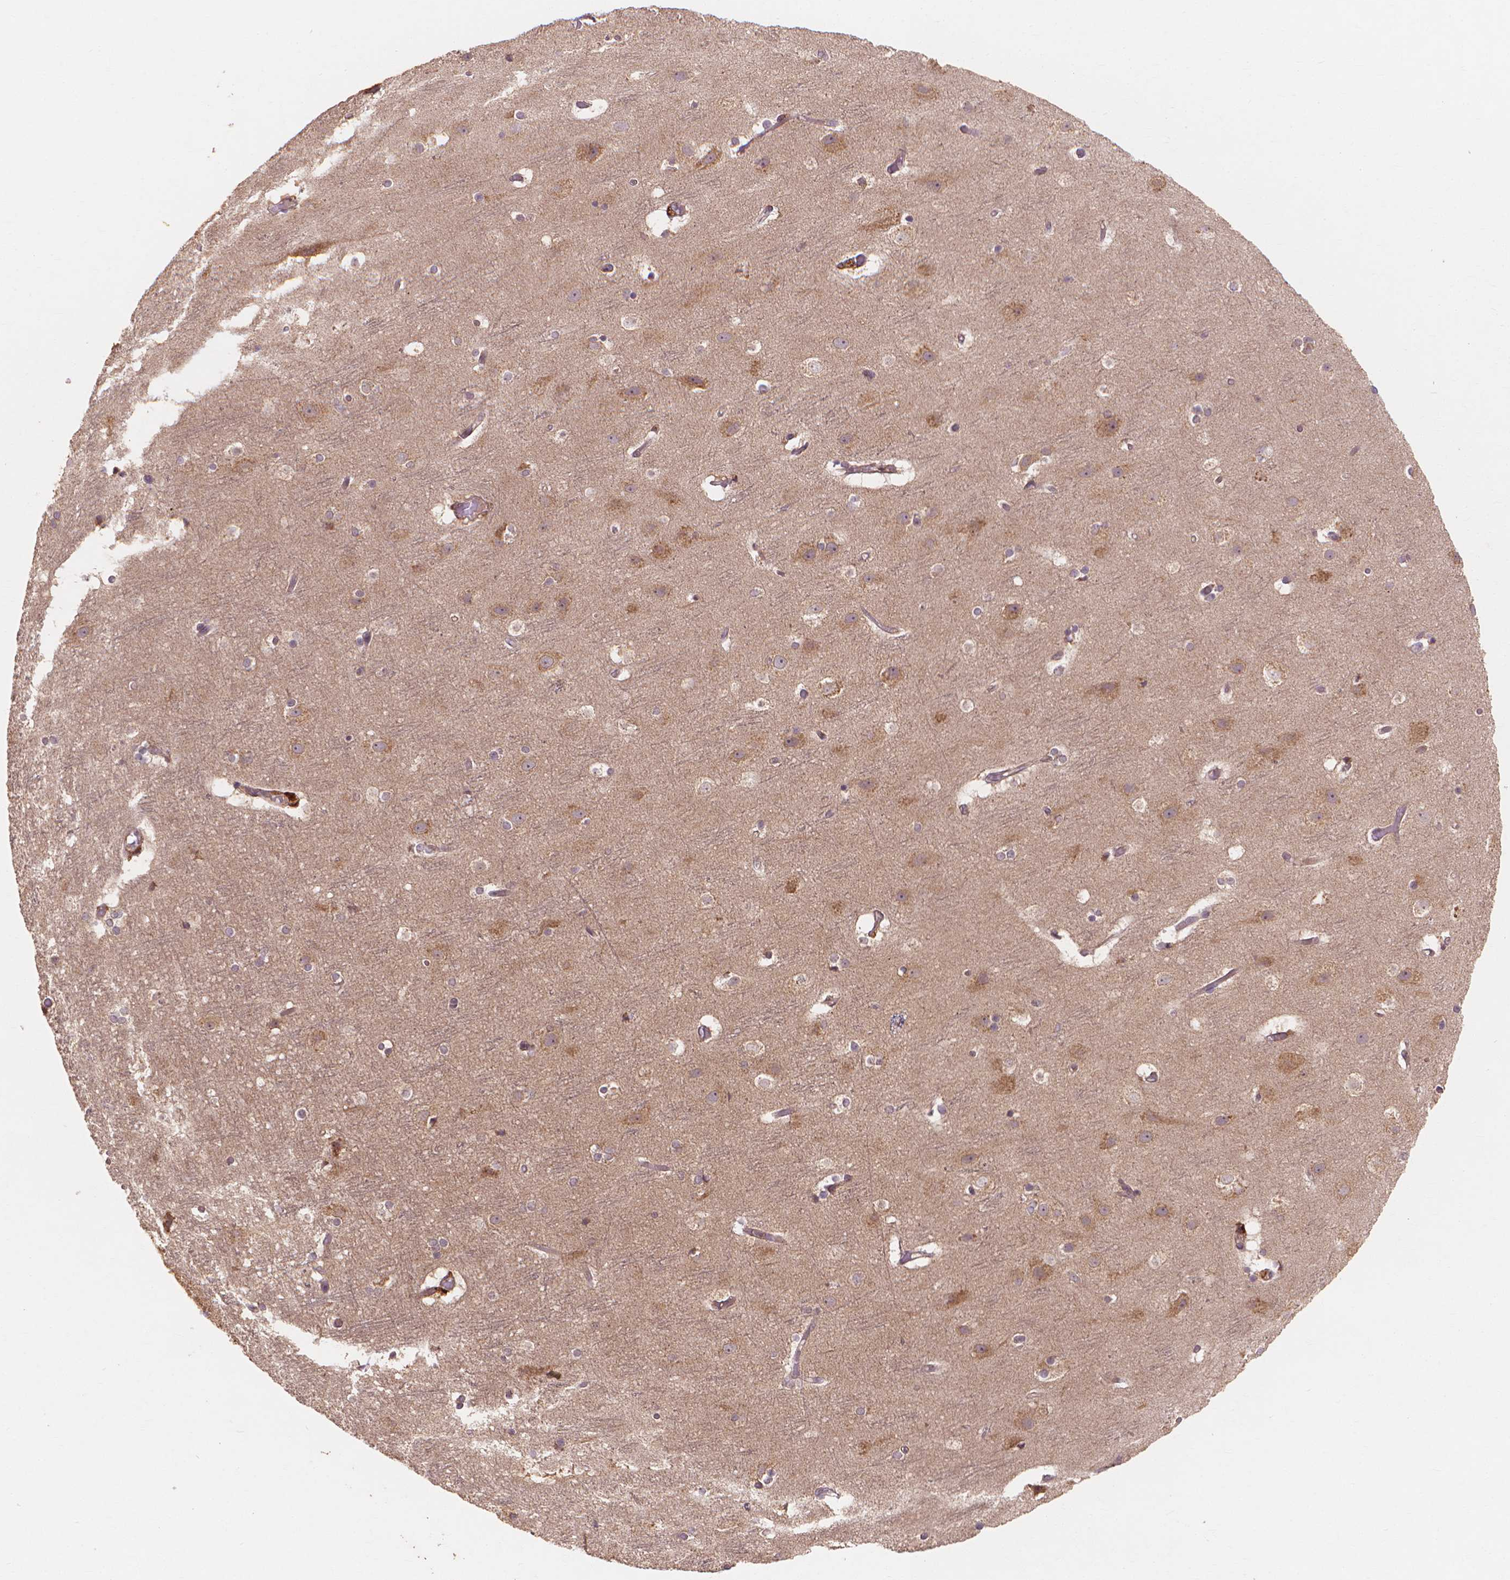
{"staining": {"intensity": "moderate", "quantity": ">75%", "location": "cytoplasmic/membranous"}, "tissue": "cerebral cortex", "cell_type": "Endothelial cells", "image_type": "normal", "snomed": [{"axis": "morphology", "description": "Normal tissue, NOS"}, {"axis": "topography", "description": "Cerebral cortex"}], "caption": "Immunohistochemistry (IHC) photomicrograph of unremarkable human cerebral cortex stained for a protein (brown), which demonstrates medium levels of moderate cytoplasmic/membranous staining in approximately >75% of endothelial cells.", "gene": "TAB2", "patient": {"sex": "female", "age": 52}}